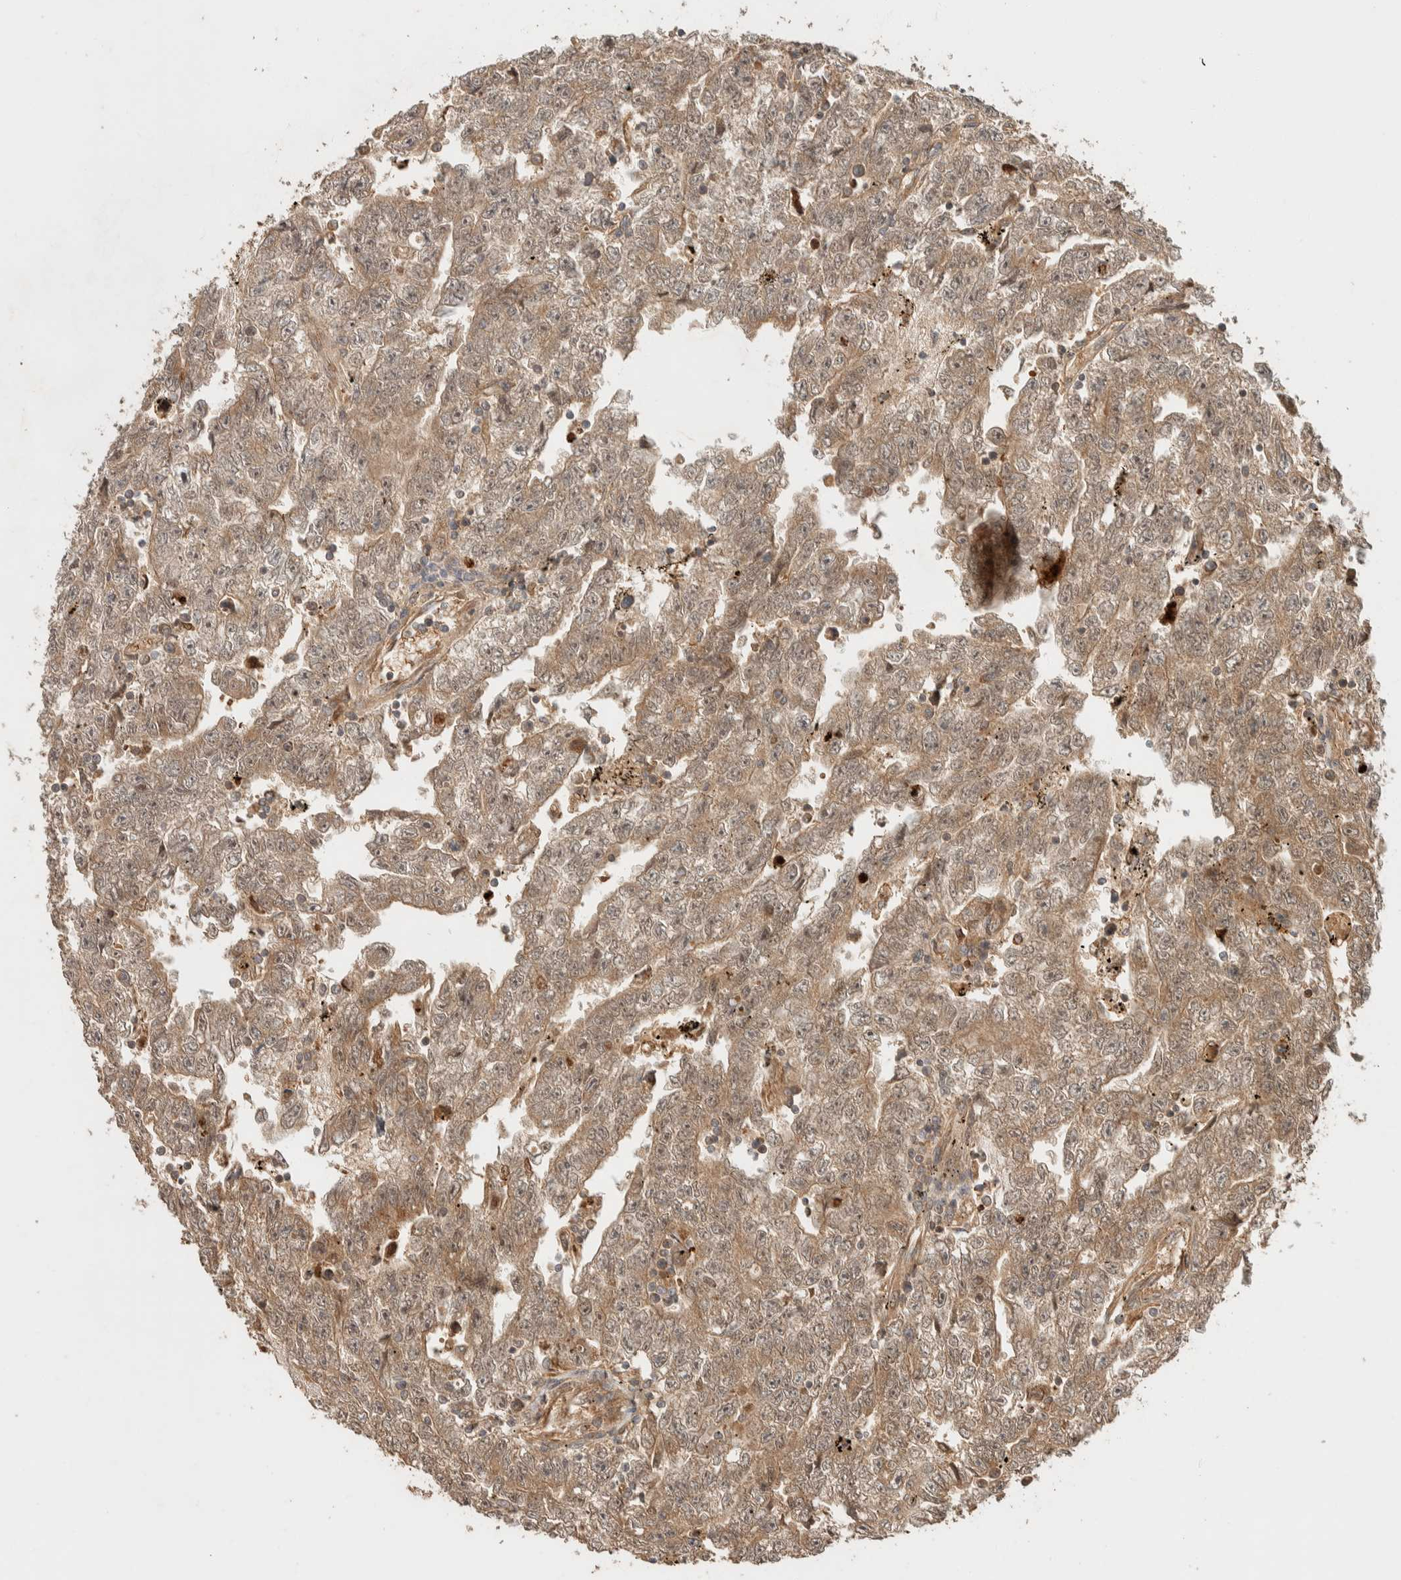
{"staining": {"intensity": "moderate", "quantity": ">75%", "location": "cytoplasmic/membranous"}, "tissue": "testis cancer", "cell_type": "Tumor cells", "image_type": "cancer", "snomed": [{"axis": "morphology", "description": "Carcinoma, Embryonal, NOS"}, {"axis": "topography", "description": "Testis"}], "caption": "Testis embryonal carcinoma tissue exhibits moderate cytoplasmic/membranous positivity in approximately >75% of tumor cells", "gene": "ZBTB2", "patient": {"sex": "male", "age": 25}}